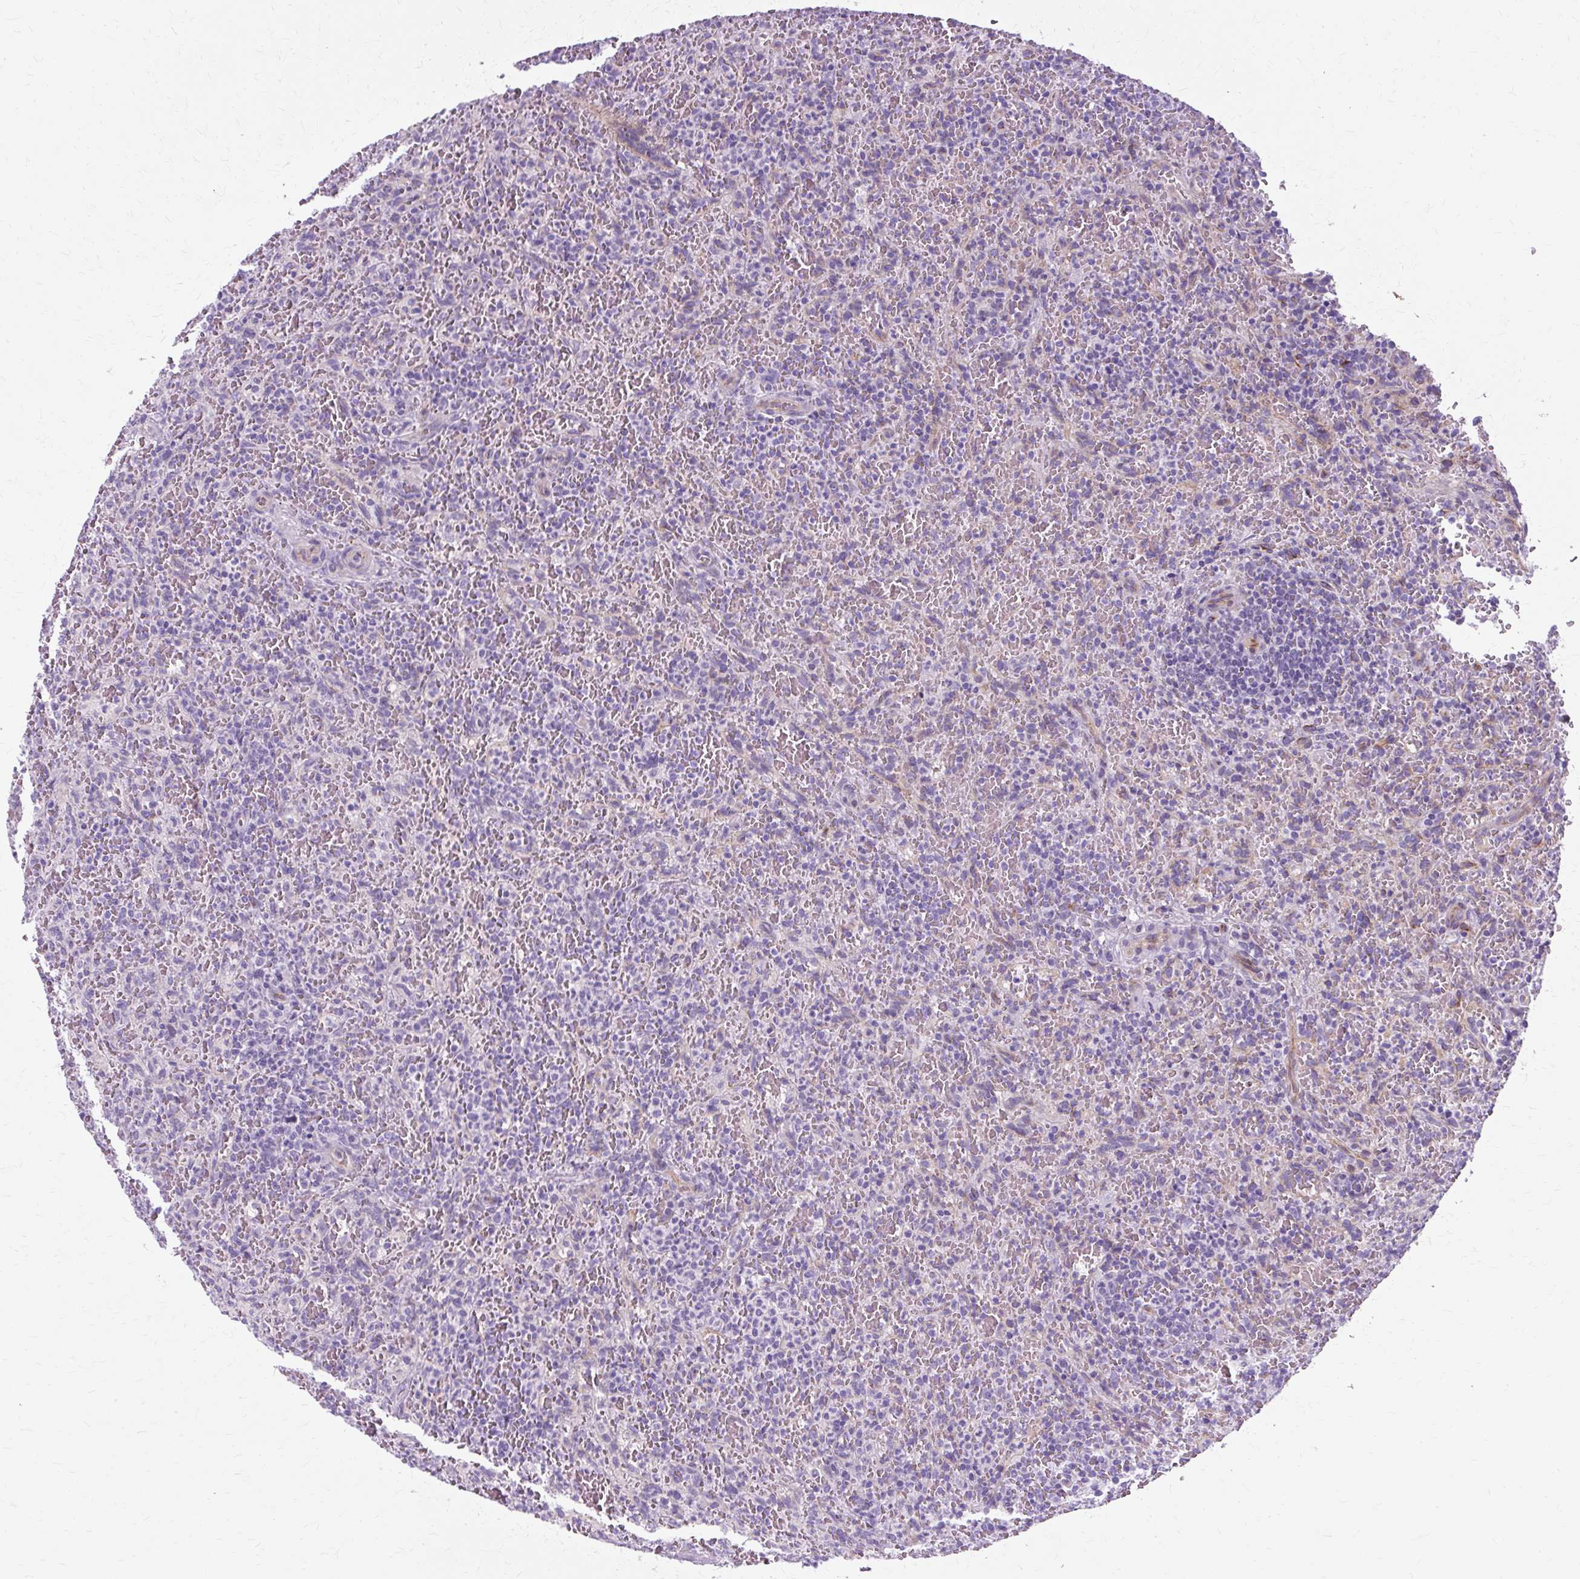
{"staining": {"intensity": "negative", "quantity": "none", "location": "none"}, "tissue": "lymphoma", "cell_type": "Tumor cells", "image_type": "cancer", "snomed": [{"axis": "morphology", "description": "Malignant lymphoma, non-Hodgkin's type, Low grade"}, {"axis": "topography", "description": "Spleen"}], "caption": "Tumor cells are negative for protein expression in human low-grade malignant lymphoma, non-Hodgkin's type.", "gene": "TMEM89", "patient": {"sex": "female", "age": 64}}